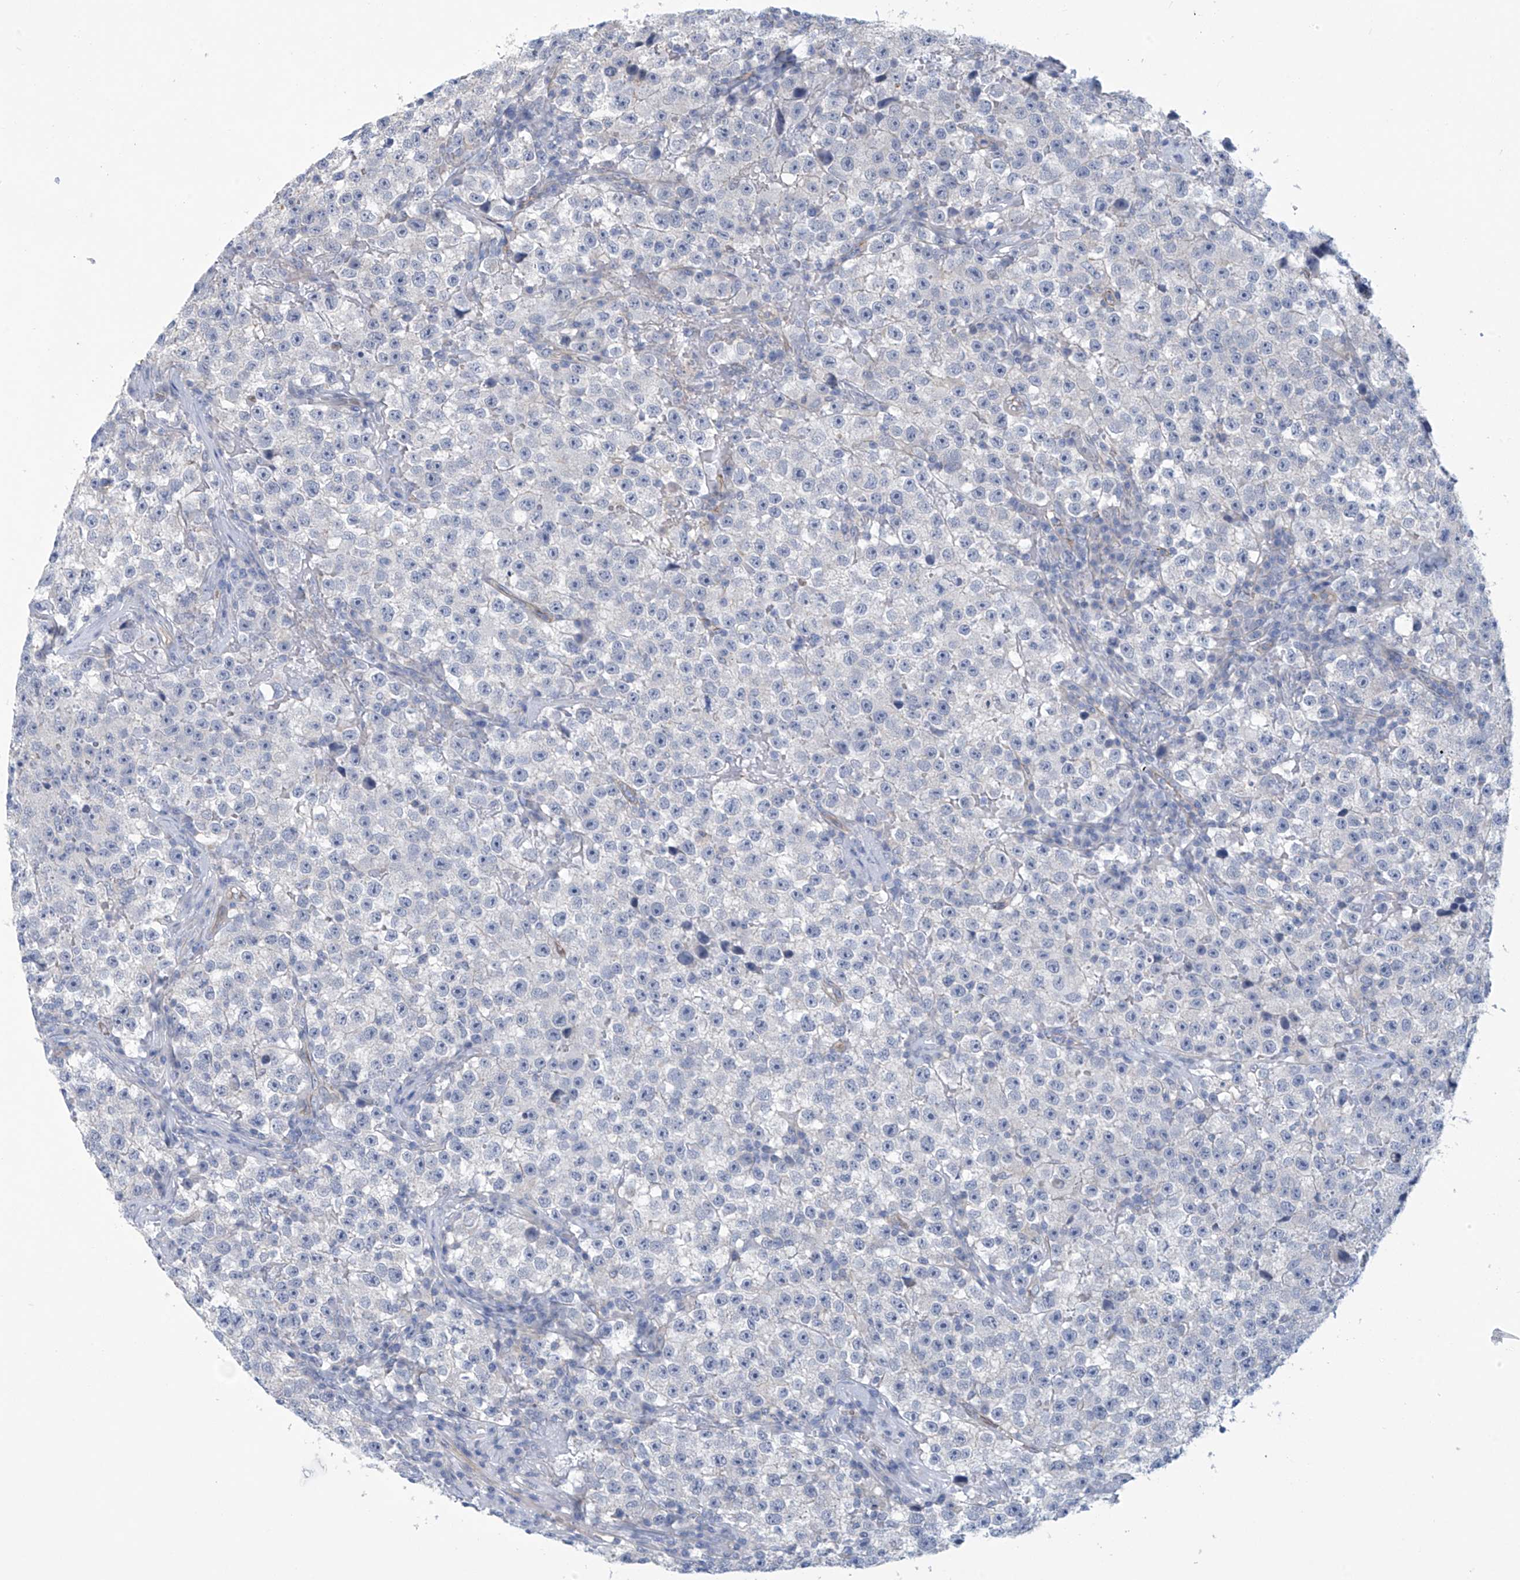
{"staining": {"intensity": "negative", "quantity": "none", "location": "none"}, "tissue": "testis cancer", "cell_type": "Tumor cells", "image_type": "cancer", "snomed": [{"axis": "morphology", "description": "Seminoma, NOS"}, {"axis": "topography", "description": "Testis"}], "caption": "Tumor cells are negative for protein expression in human testis seminoma.", "gene": "ABHD13", "patient": {"sex": "male", "age": 22}}